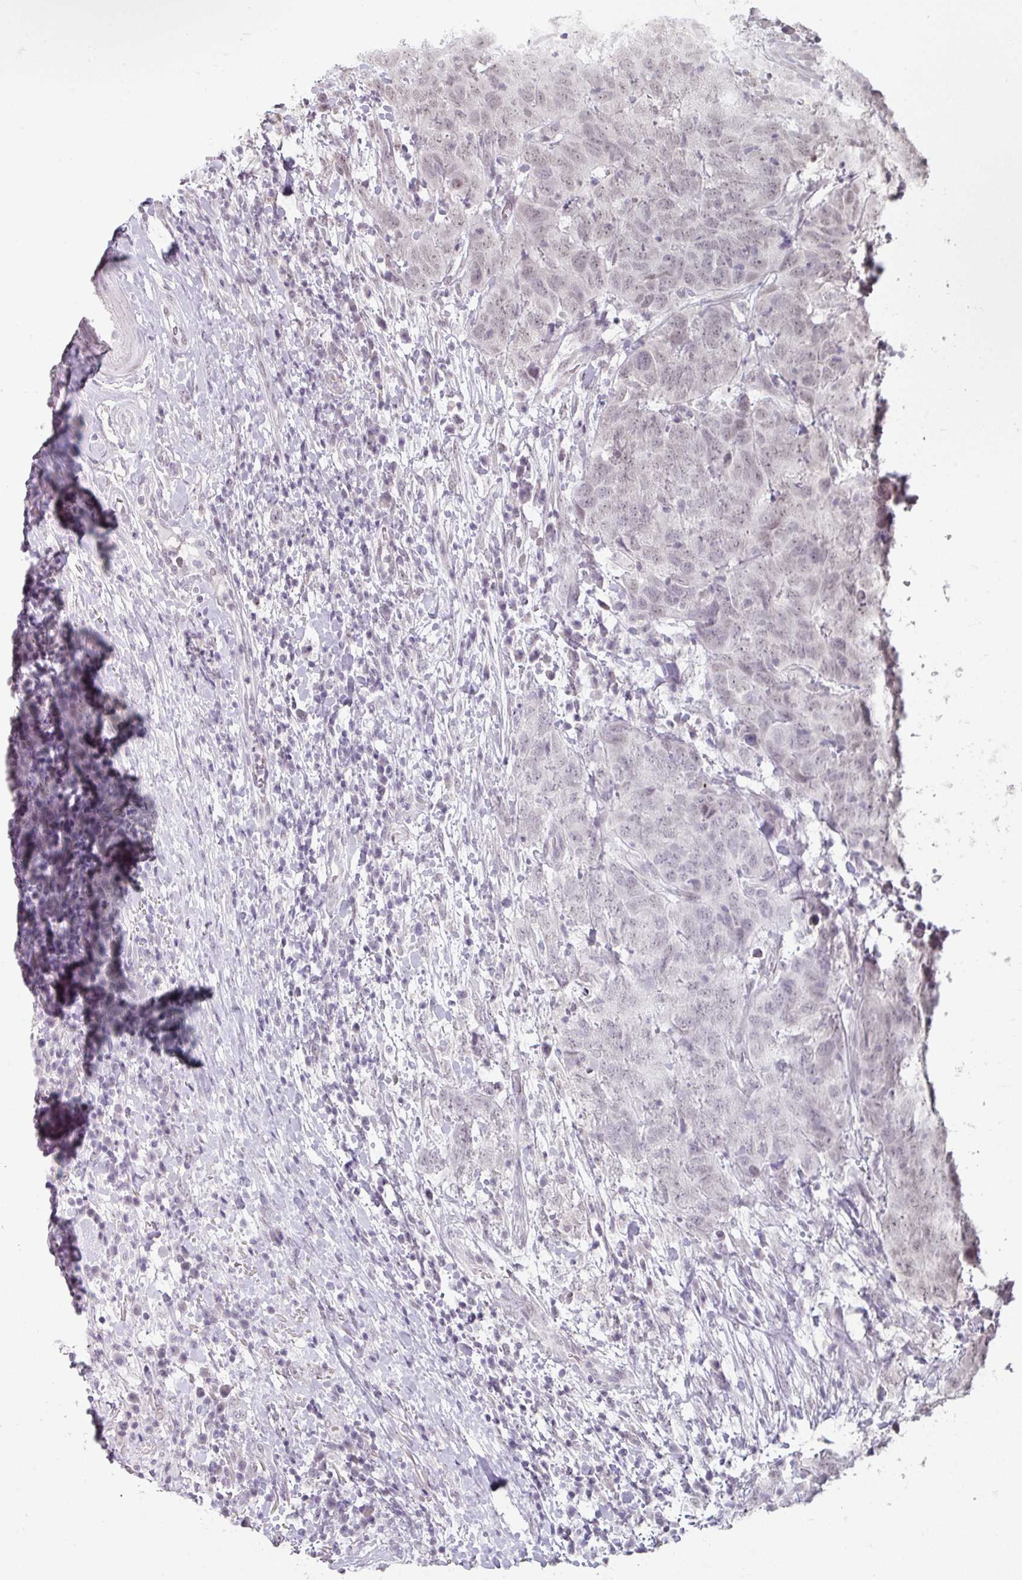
{"staining": {"intensity": "strong", "quantity": "<25%", "location": "cytoplasmic/membranous,nuclear"}, "tissue": "head and neck cancer", "cell_type": "Tumor cells", "image_type": "cancer", "snomed": [{"axis": "morphology", "description": "Normal tissue, NOS"}, {"axis": "morphology", "description": "Squamous cell carcinoma, NOS"}, {"axis": "topography", "description": "Skeletal muscle"}, {"axis": "topography", "description": "Vascular tissue"}, {"axis": "topography", "description": "Peripheral nerve tissue"}, {"axis": "topography", "description": "Head-Neck"}], "caption": "Brown immunohistochemical staining in head and neck squamous cell carcinoma demonstrates strong cytoplasmic/membranous and nuclear staining in about <25% of tumor cells.", "gene": "SPRR1A", "patient": {"sex": "male", "age": 66}}